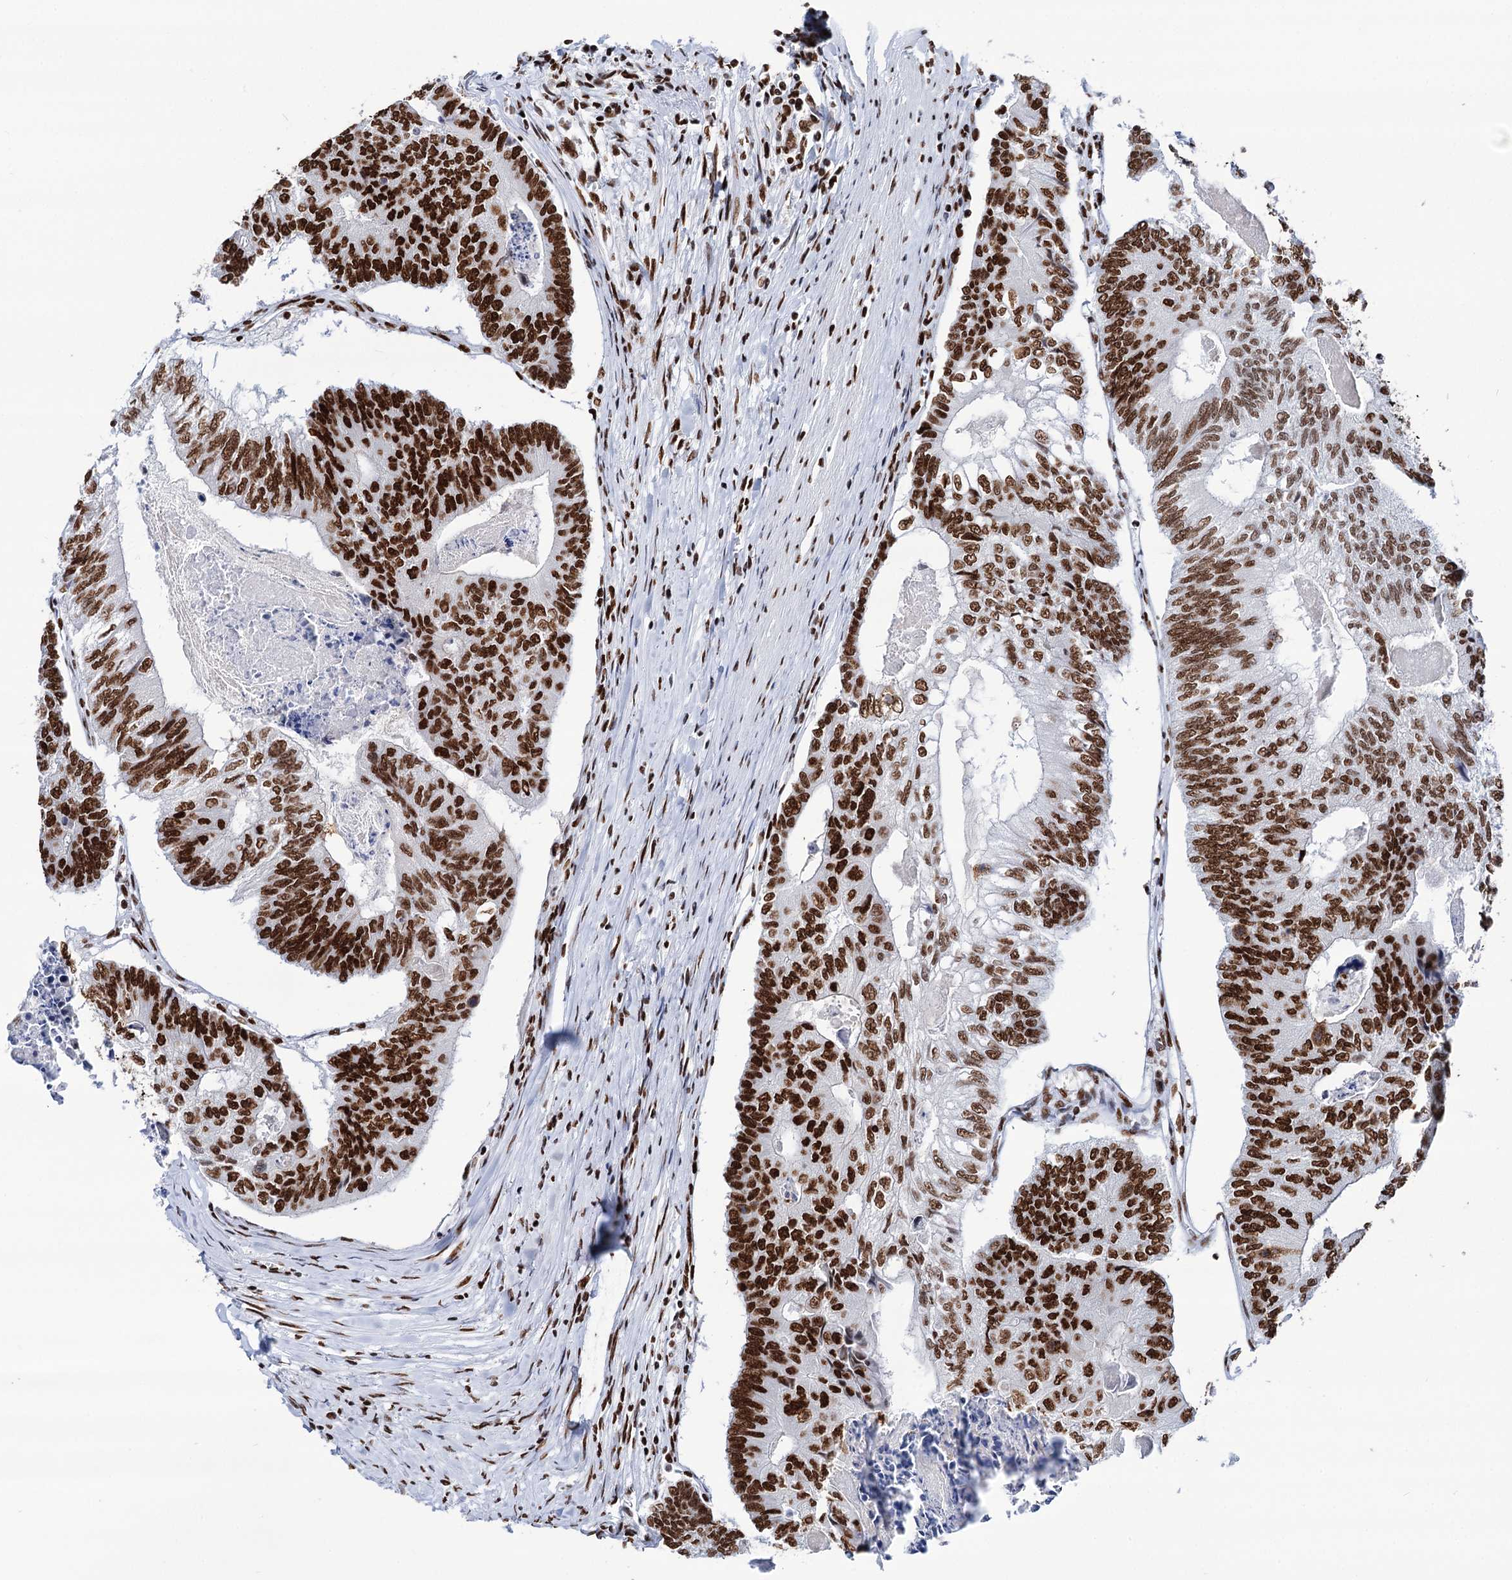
{"staining": {"intensity": "strong", "quantity": ">75%", "location": "nuclear"}, "tissue": "colorectal cancer", "cell_type": "Tumor cells", "image_type": "cancer", "snomed": [{"axis": "morphology", "description": "Adenocarcinoma, NOS"}, {"axis": "topography", "description": "Colon"}], "caption": "Tumor cells reveal high levels of strong nuclear expression in about >75% of cells in human adenocarcinoma (colorectal).", "gene": "MATR3", "patient": {"sex": "female", "age": 67}}